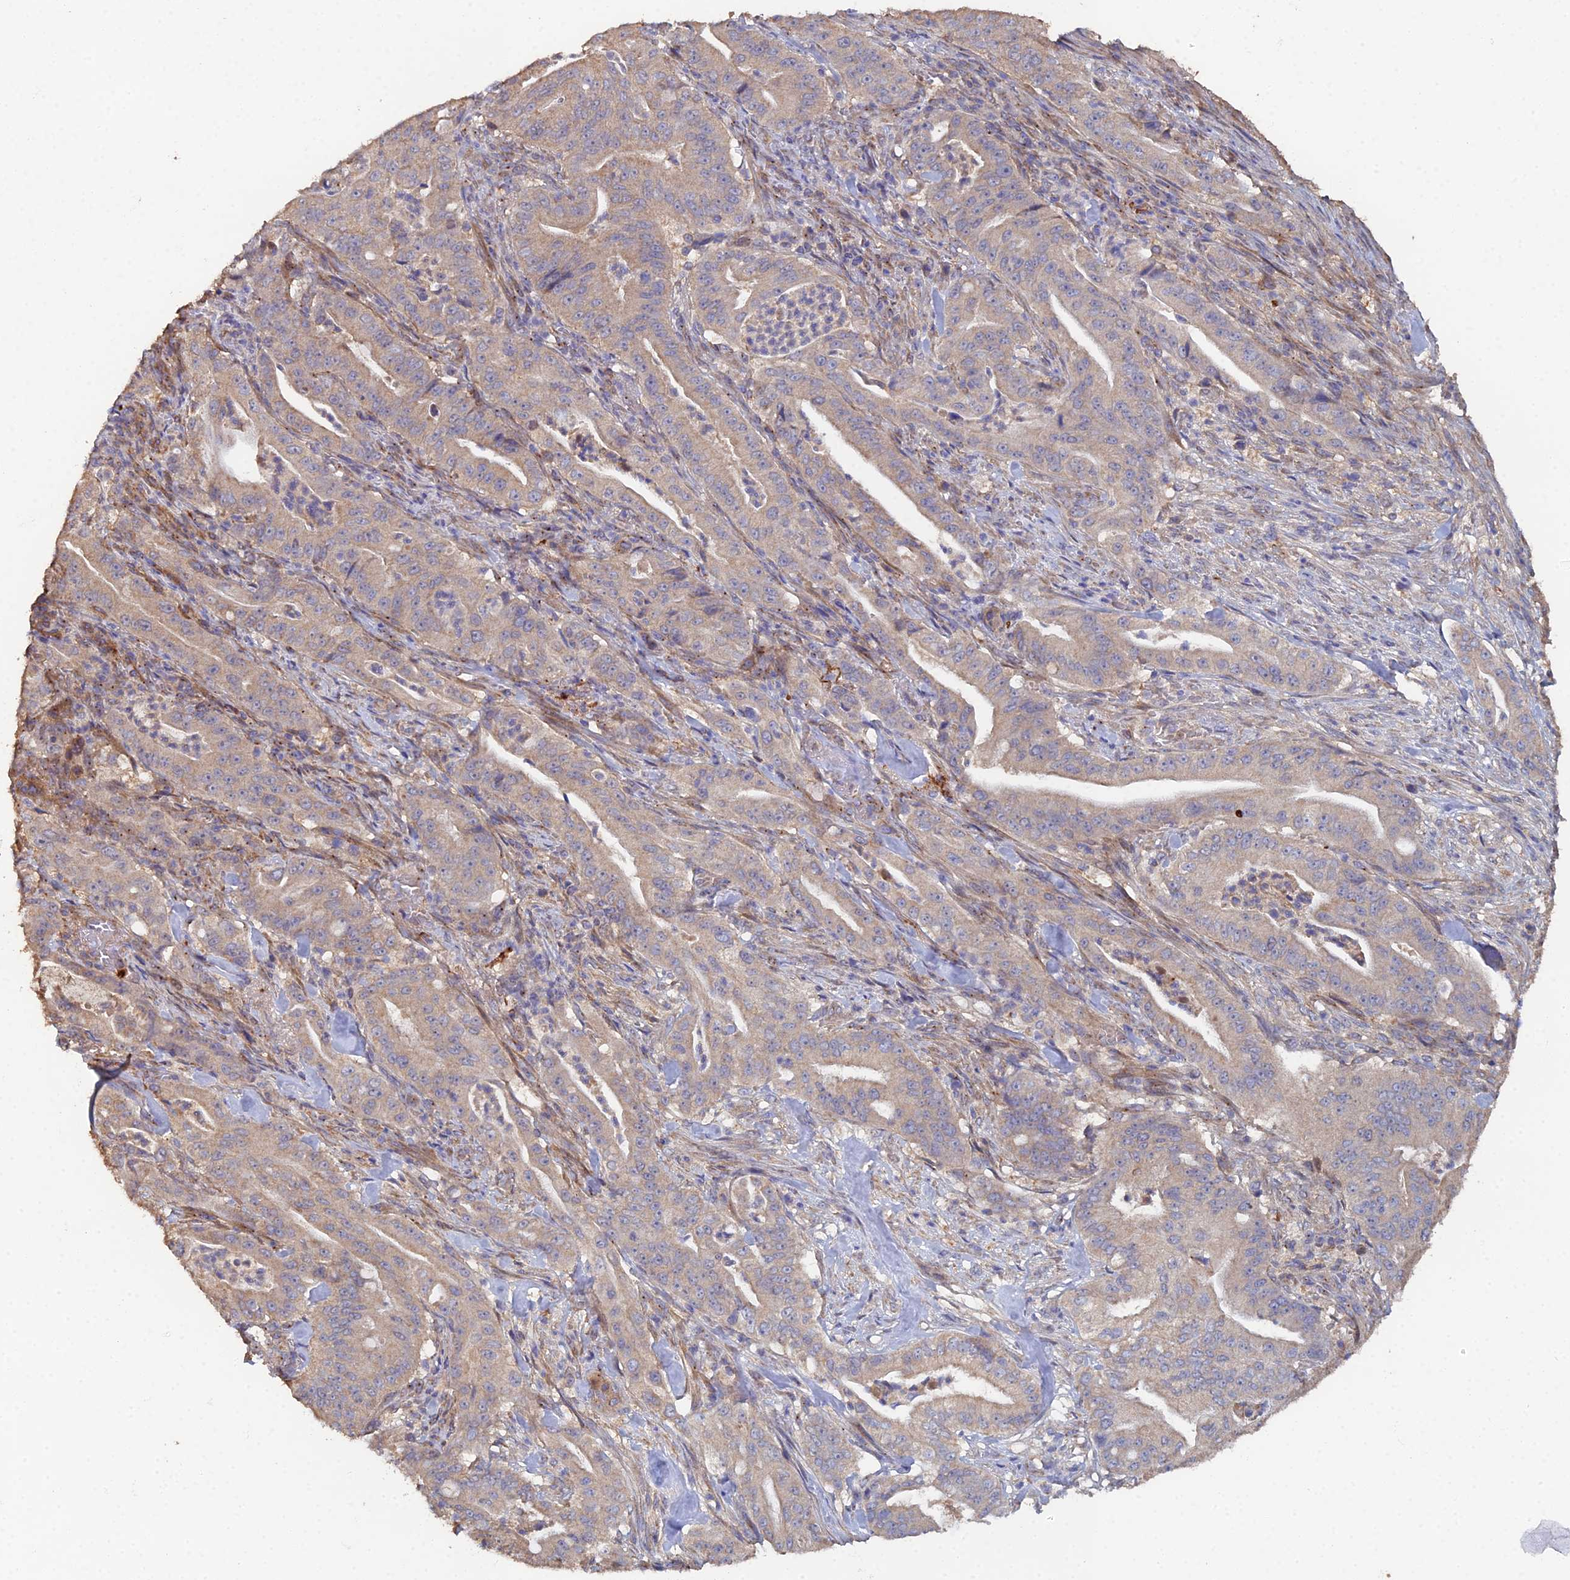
{"staining": {"intensity": "weak", "quantity": "25%-75%", "location": "cytoplasmic/membranous"}, "tissue": "pancreatic cancer", "cell_type": "Tumor cells", "image_type": "cancer", "snomed": [{"axis": "morphology", "description": "Adenocarcinoma, NOS"}, {"axis": "topography", "description": "Pancreas"}], "caption": "A high-resolution micrograph shows IHC staining of pancreatic adenocarcinoma, which shows weak cytoplasmic/membranous positivity in approximately 25%-75% of tumor cells. Using DAB (3,3'-diaminobenzidine) (brown) and hematoxylin (blue) stains, captured at high magnification using brightfield microscopy.", "gene": "SPANXN4", "patient": {"sex": "male", "age": 71}}